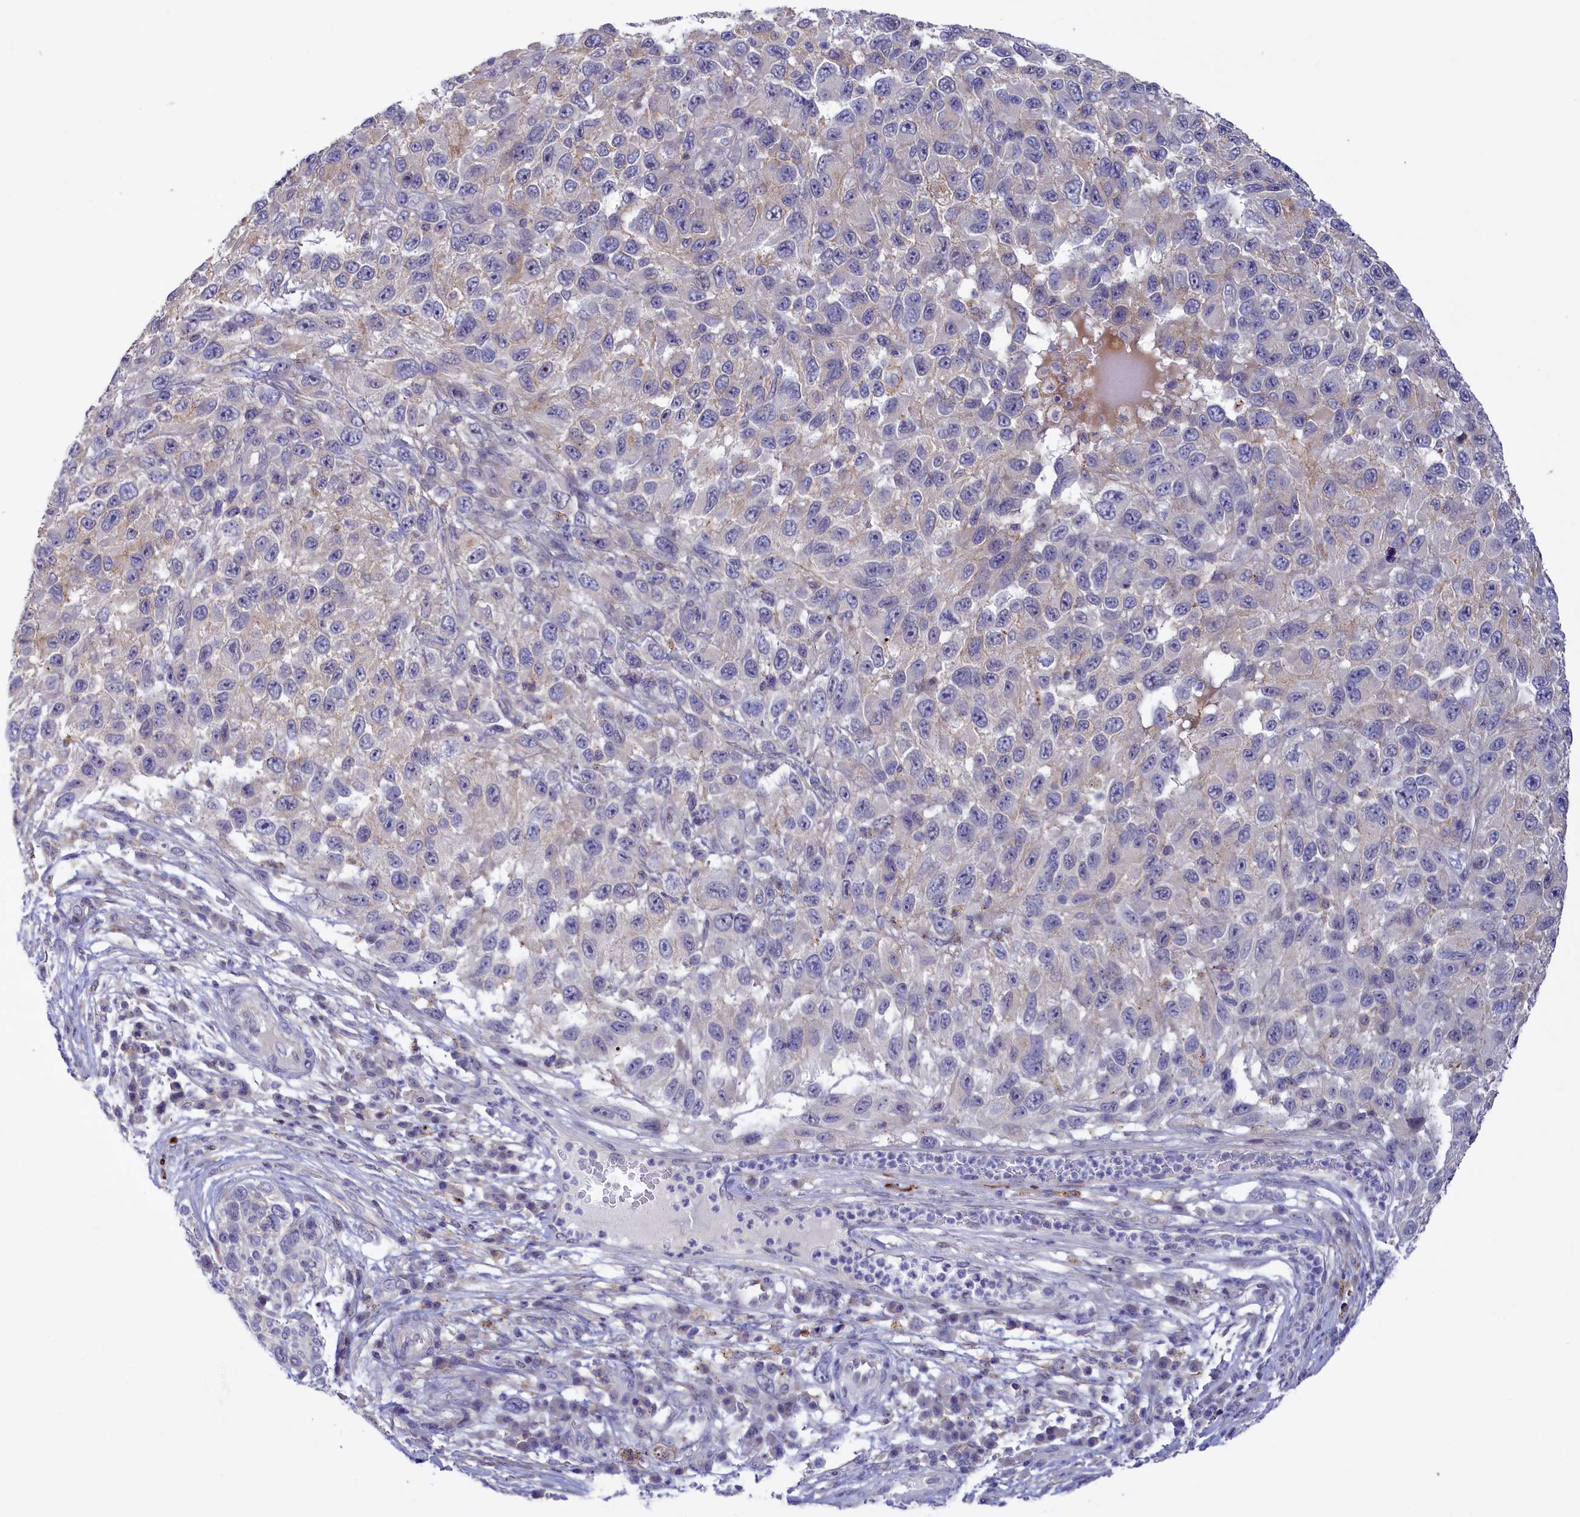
{"staining": {"intensity": "negative", "quantity": "none", "location": "none"}, "tissue": "melanoma", "cell_type": "Tumor cells", "image_type": "cancer", "snomed": [{"axis": "morphology", "description": "Malignant melanoma, NOS"}, {"axis": "topography", "description": "Skin"}], "caption": "Malignant melanoma was stained to show a protein in brown. There is no significant expression in tumor cells.", "gene": "HYKK", "patient": {"sex": "female", "age": 96}}